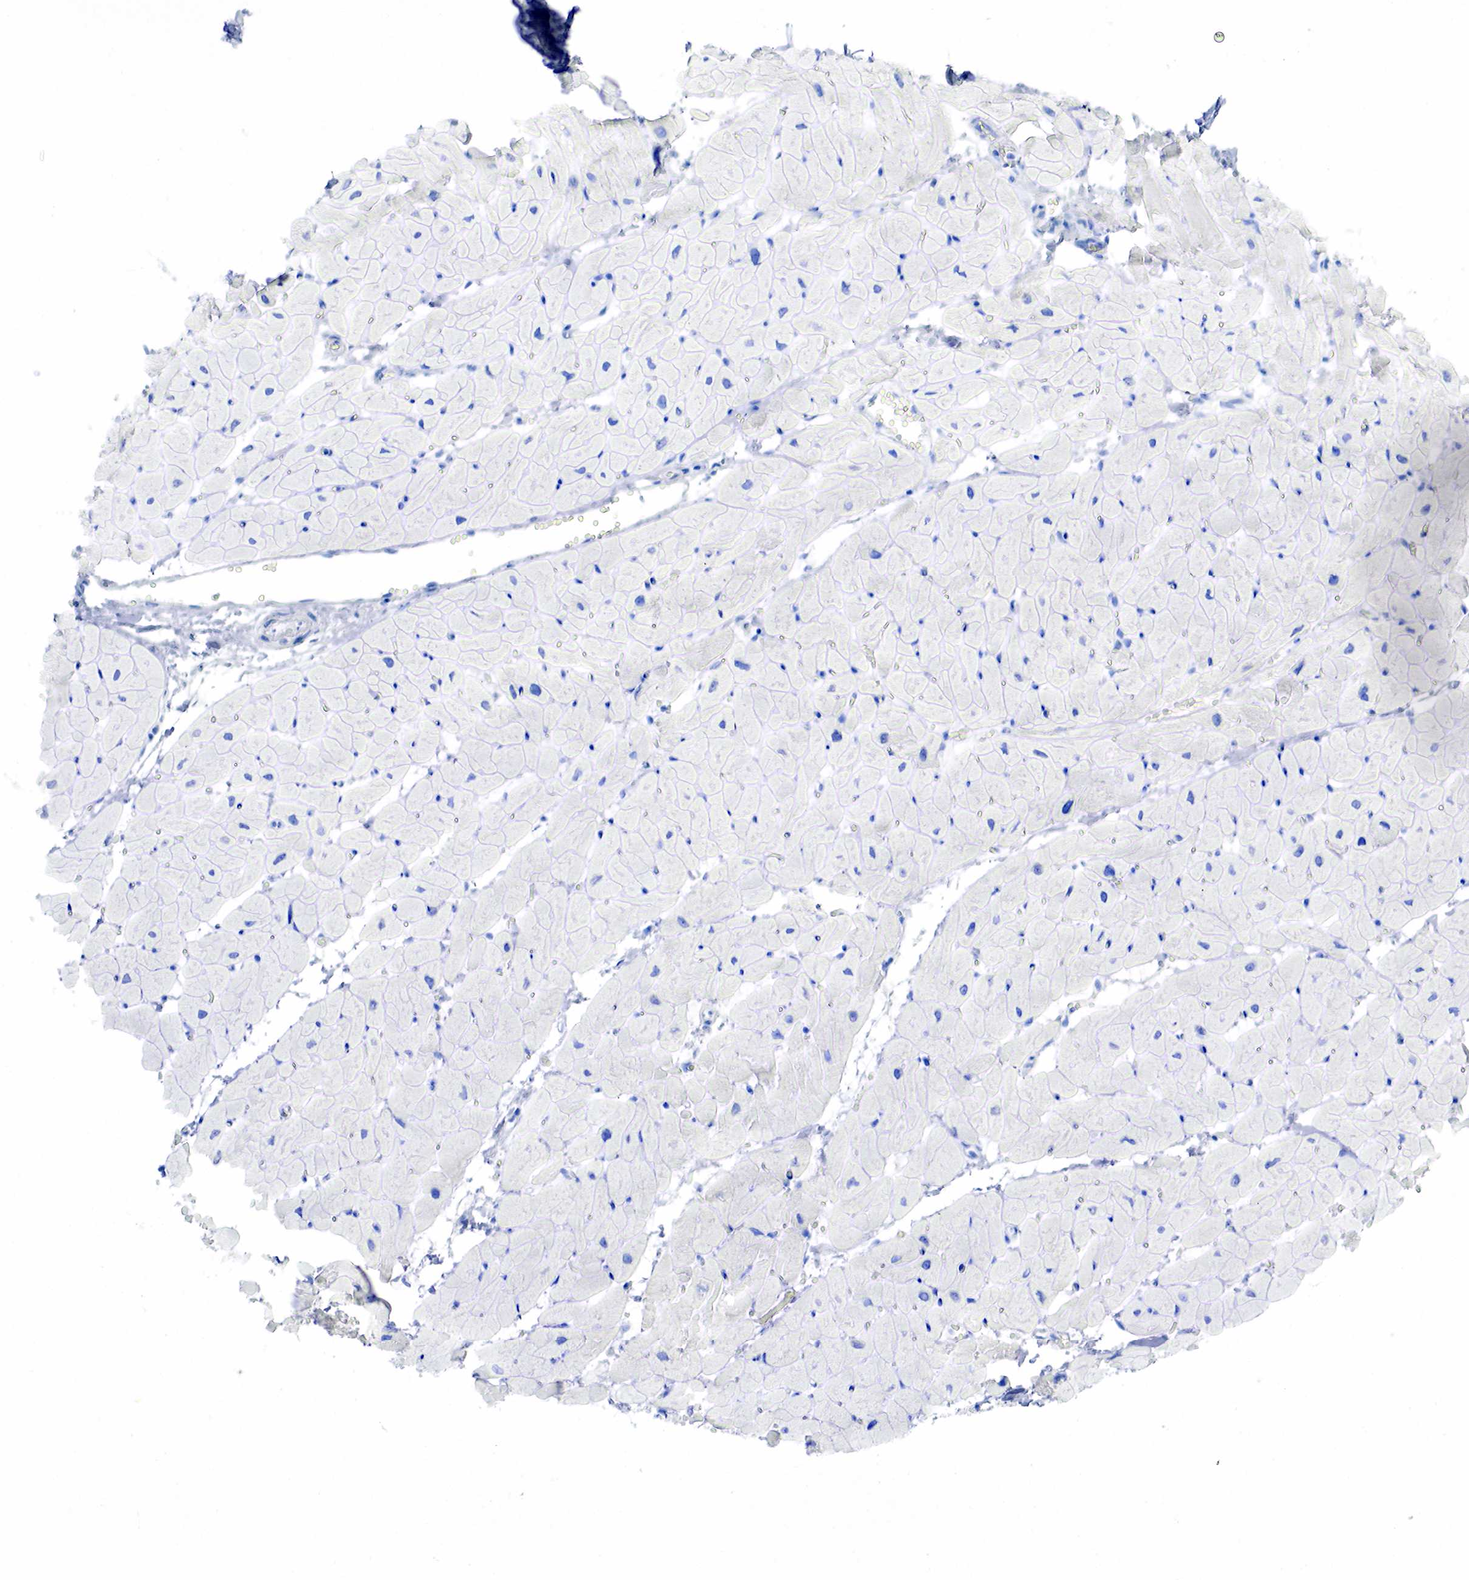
{"staining": {"intensity": "negative", "quantity": "none", "location": "none"}, "tissue": "heart muscle", "cell_type": "Cardiomyocytes", "image_type": "normal", "snomed": [{"axis": "morphology", "description": "Normal tissue, NOS"}, {"axis": "topography", "description": "Heart"}], "caption": "Immunohistochemical staining of normal human heart muscle displays no significant positivity in cardiomyocytes.", "gene": "KRT18", "patient": {"sex": "female", "age": 19}}